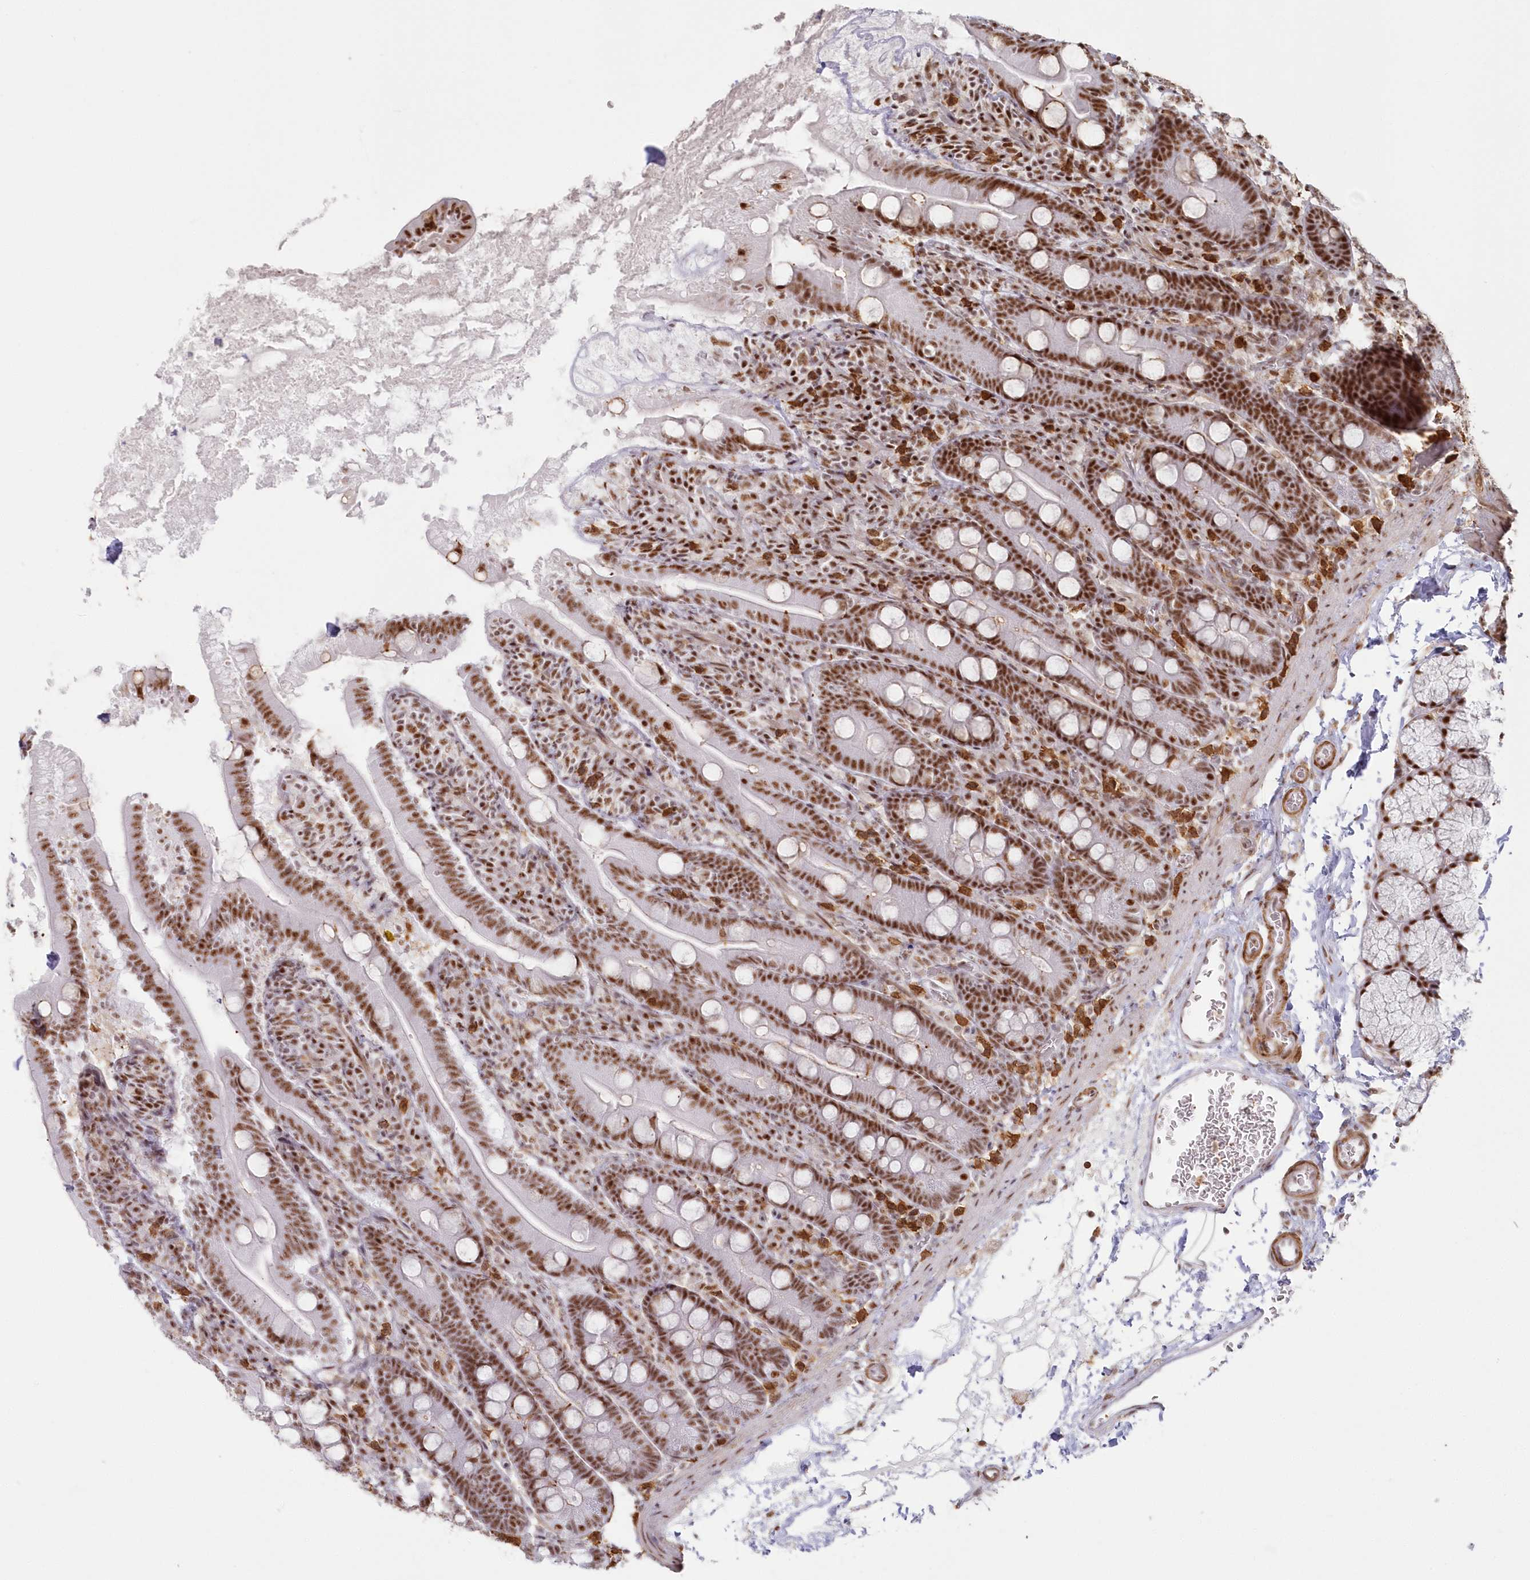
{"staining": {"intensity": "moderate", "quantity": ">75%", "location": "nuclear"}, "tissue": "duodenum", "cell_type": "Glandular cells", "image_type": "normal", "snomed": [{"axis": "morphology", "description": "Normal tissue, NOS"}, {"axis": "topography", "description": "Duodenum"}], "caption": "A micrograph showing moderate nuclear positivity in approximately >75% of glandular cells in normal duodenum, as visualized by brown immunohistochemical staining.", "gene": "DDX46", "patient": {"sex": "male", "age": 35}}